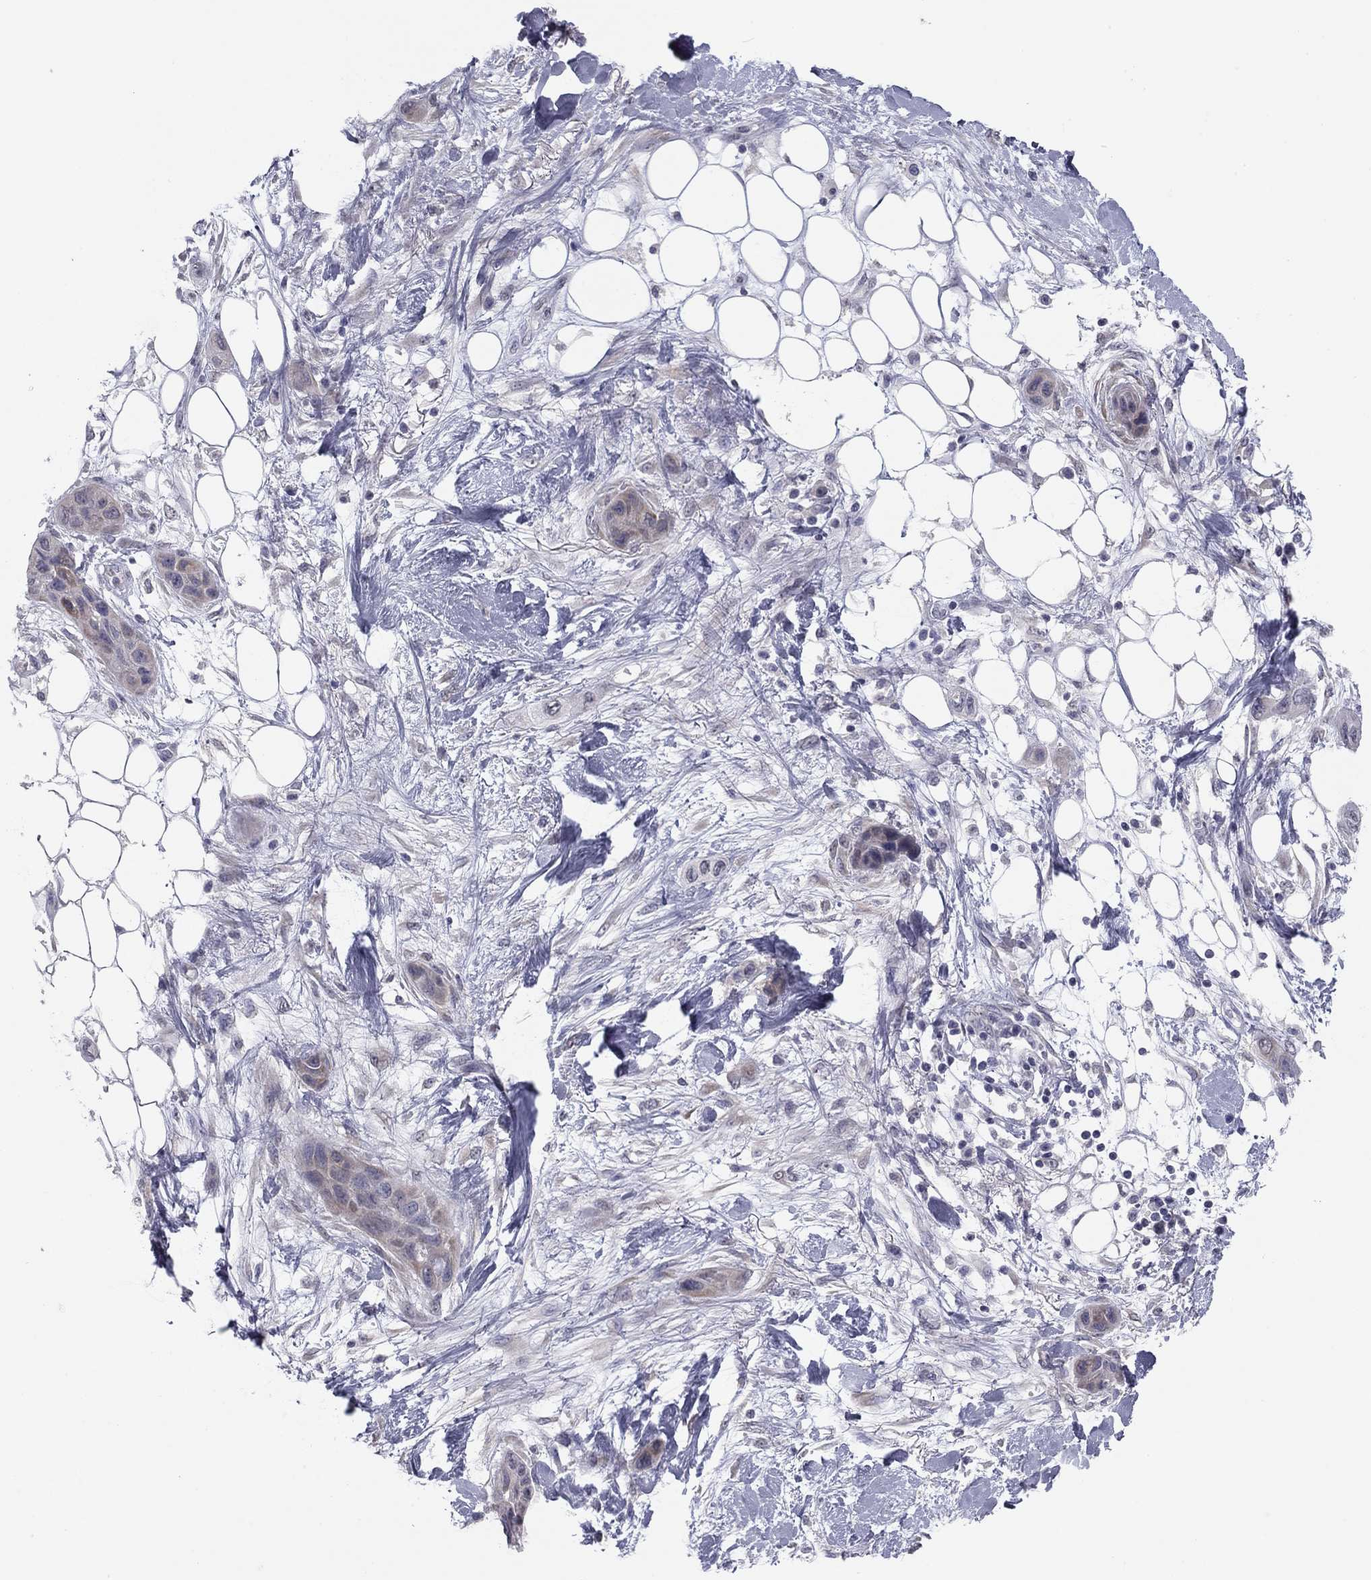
{"staining": {"intensity": "weak", "quantity": "<25%", "location": "cytoplasmic/membranous"}, "tissue": "skin cancer", "cell_type": "Tumor cells", "image_type": "cancer", "snomed": [{"axis": "morphology", "description": "Squamous cell carcinoma, NOS"}, {"axis": "topography", "description": "Skin"}], "caption": "A high-resolution histopathology image shows immunohistochemistry staining of skin squamous cell carcinoma, which reveals no significant positivity in tumor cells.", "gene": "PRRT2", "patient": {"sex": "male", "age": 79}}